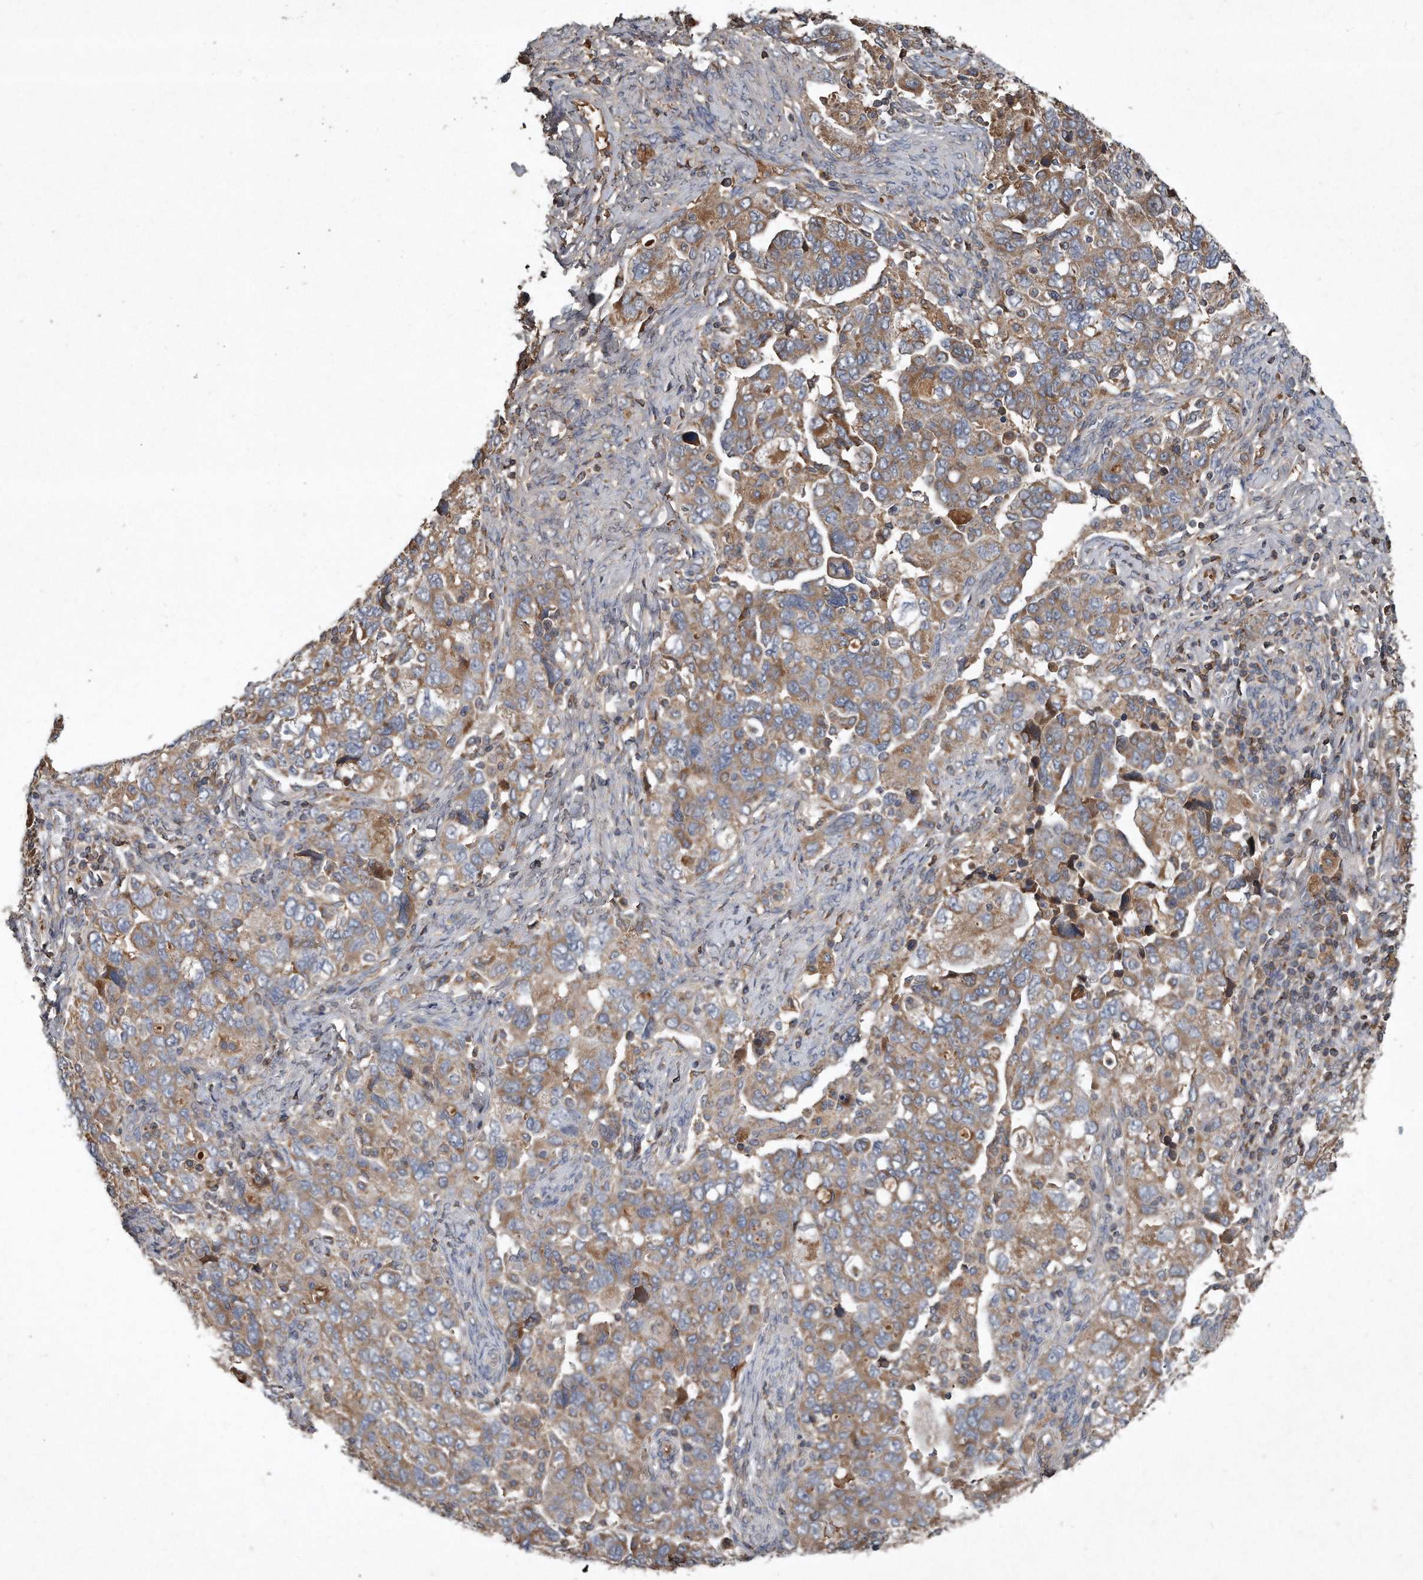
{"staining": {"intensity": "weak", "quantity": ">75%", "location": "cytoplasmic/membranous"}, "tissue": "ovarian cancer", "cell_type": "Tumor cells", "image_type": "cancer", "snomed": [{"axis": "morphology", "description": "Carcinoma, NOS"}, {"axis": "morphology", "description": "Cystadenocarcinoma, serous, NOS"}, {"axis": "topography", "description": "Ovary"}], "caption": "Tumor cells reveal low levels of weak cytoplasmic/membranous positivity in about >75% of cells in carcinoma (ovarian).", "gene": "SDHA", "patient": {"sex": "female", "age": 69}}